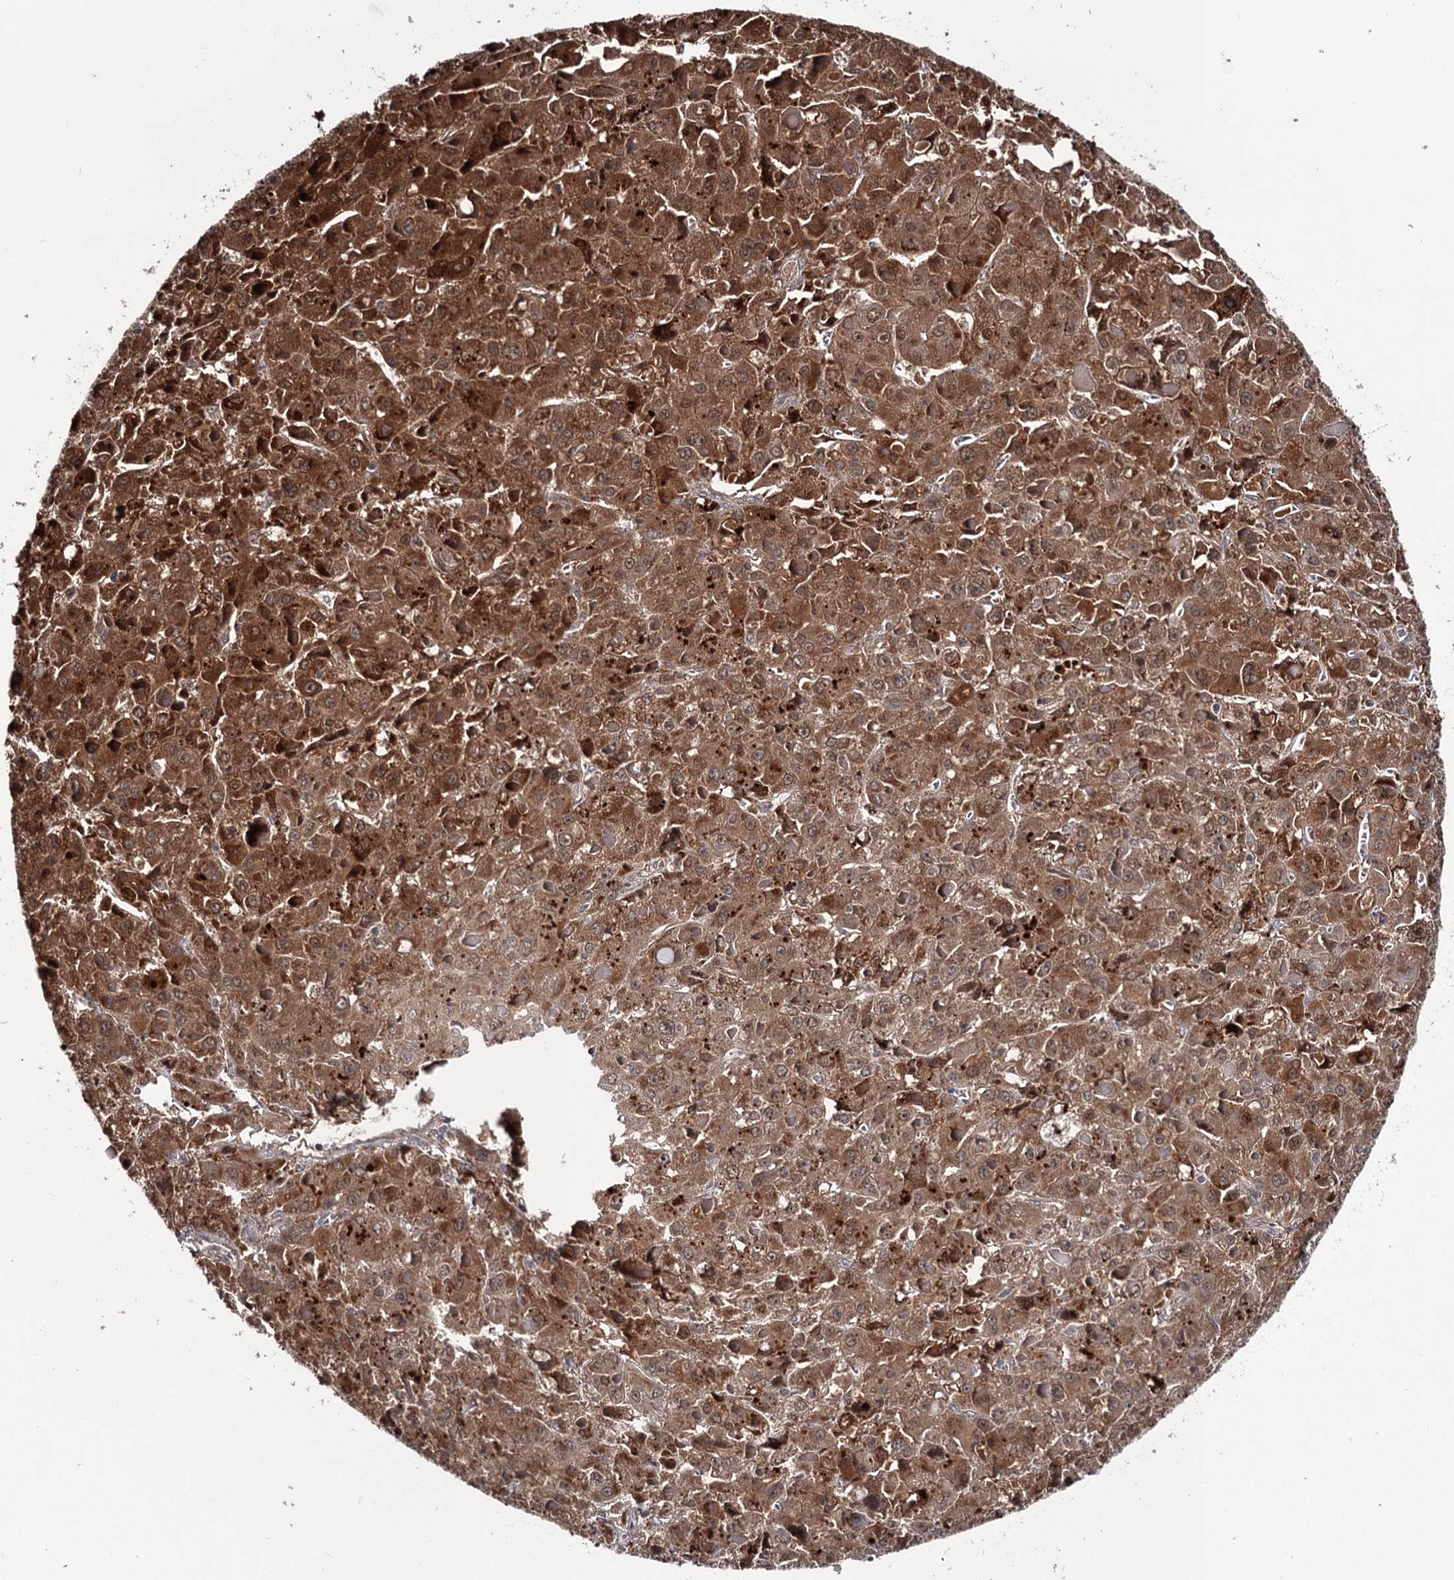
{"staining": {"intensity": "moderate", "quantity": ">75%", "location": "cytoplasmic/membranous"}, "tissue": "liver cancer", "cell_type": "Tumor cells", "image_type": "cancer", "snomed": [{"axis": "morphology", "description": "Carcinoma, Hepatocellular, NOS"}, {"axis": "topography", "description": "Liver"}], "caption": "Liver cancer (hepatocellular carcinoma) was stained to show a protein in brown. There is medium levels of moderate cytoplasmic/membranous positivity in about >75% of tumor cells.", "gene": "DAO", "patient": {"sex": "female", "age": 73}}